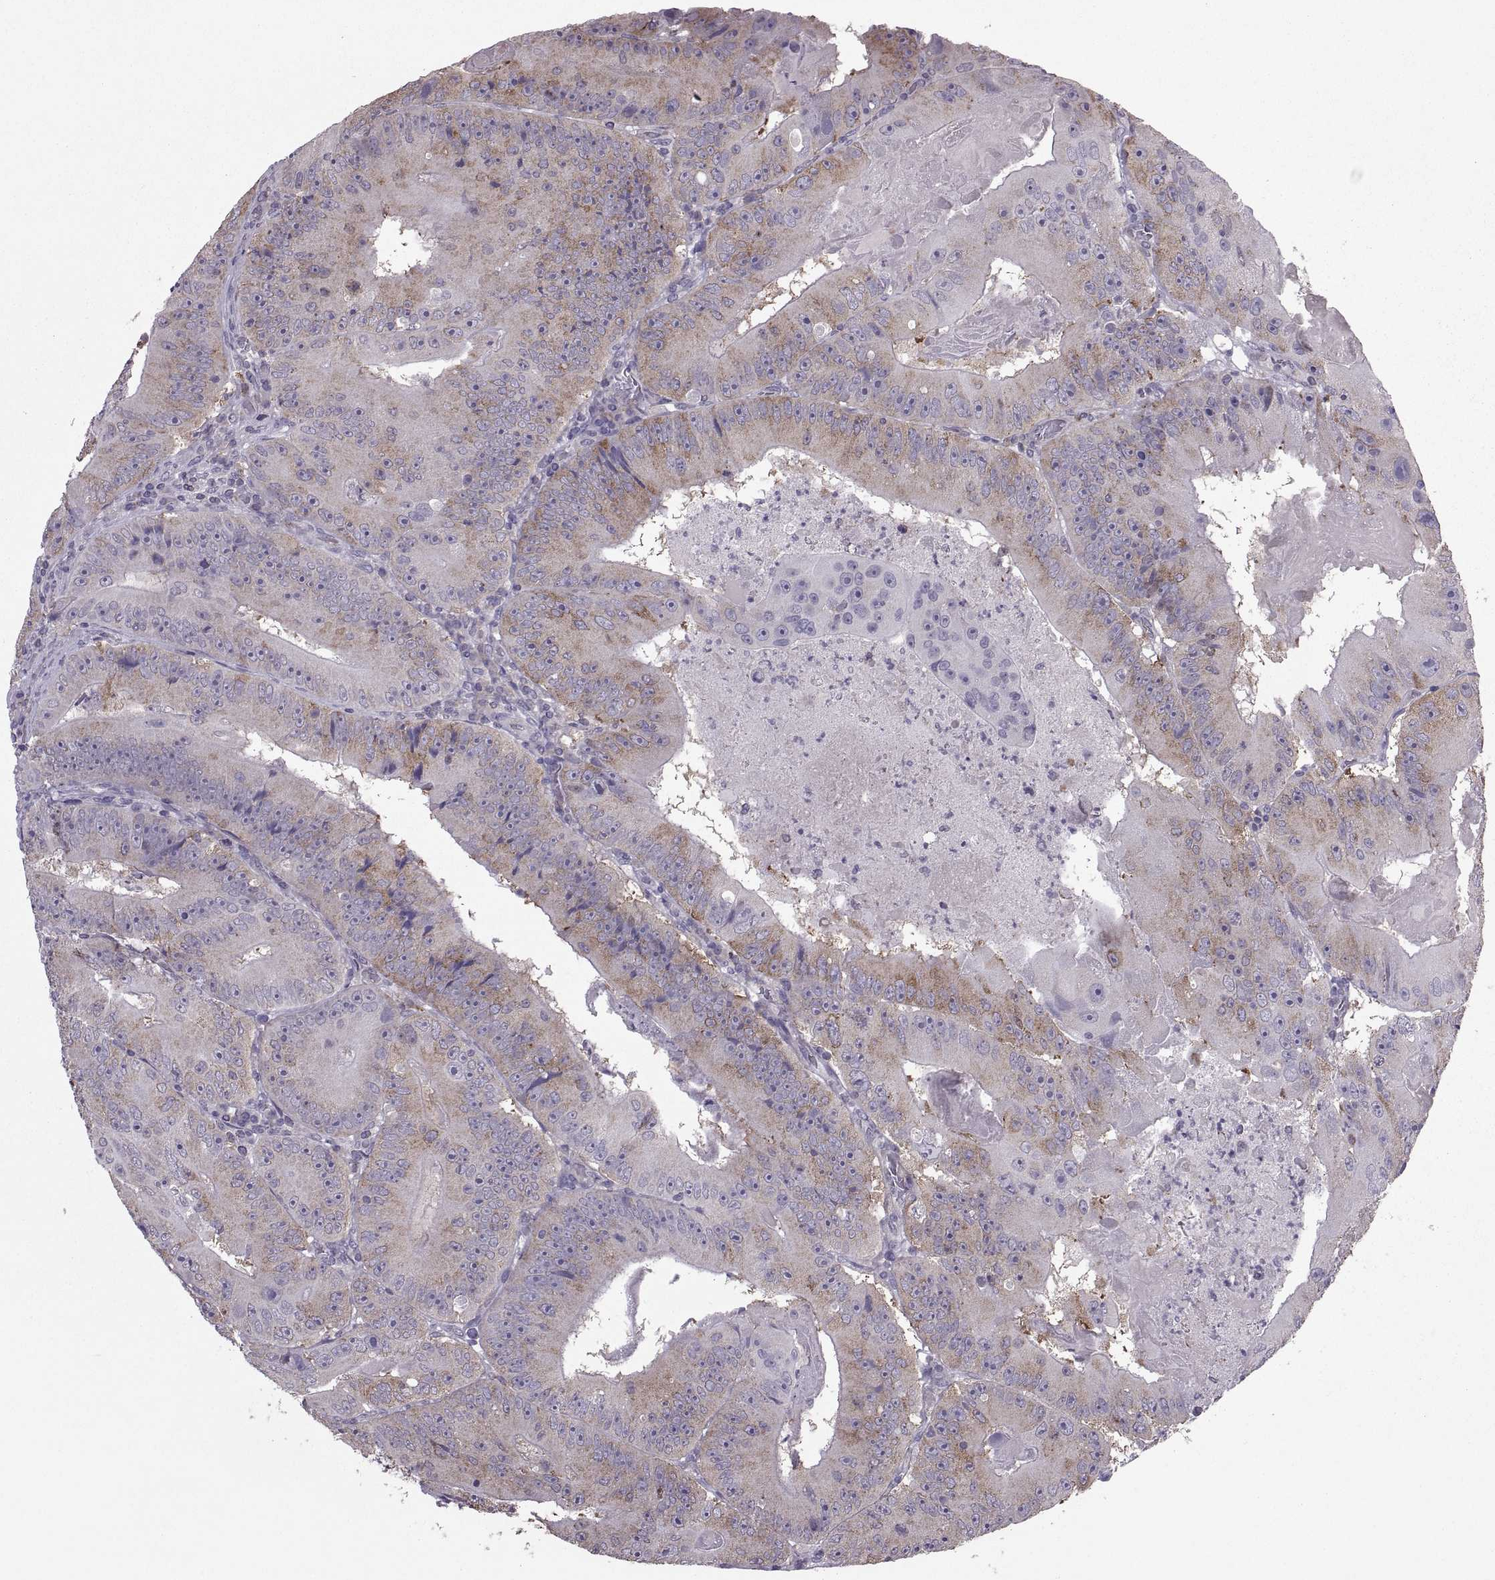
{"staining": {"intensity": "weak", "quantity": "25%-75%", "location": "cytoplasmic/membranous"}, "tissue": "colorectal cancer", "cell_type": "Tumor cells", "image_type": "cancer", "snomed": [{"axis": "morphology", "description": "Adenocarcinoma, NOS"}, {"axis": "topography", "description": "Colon"}], "caption": "A low amount of weak cytoplasmic/membranous positivity is present in about 25%-75% of tumor cells in colorectal adenocarcinoma tissue.", "gene": "PABPC1", "patient": {"sex": "female", "age": 86}}